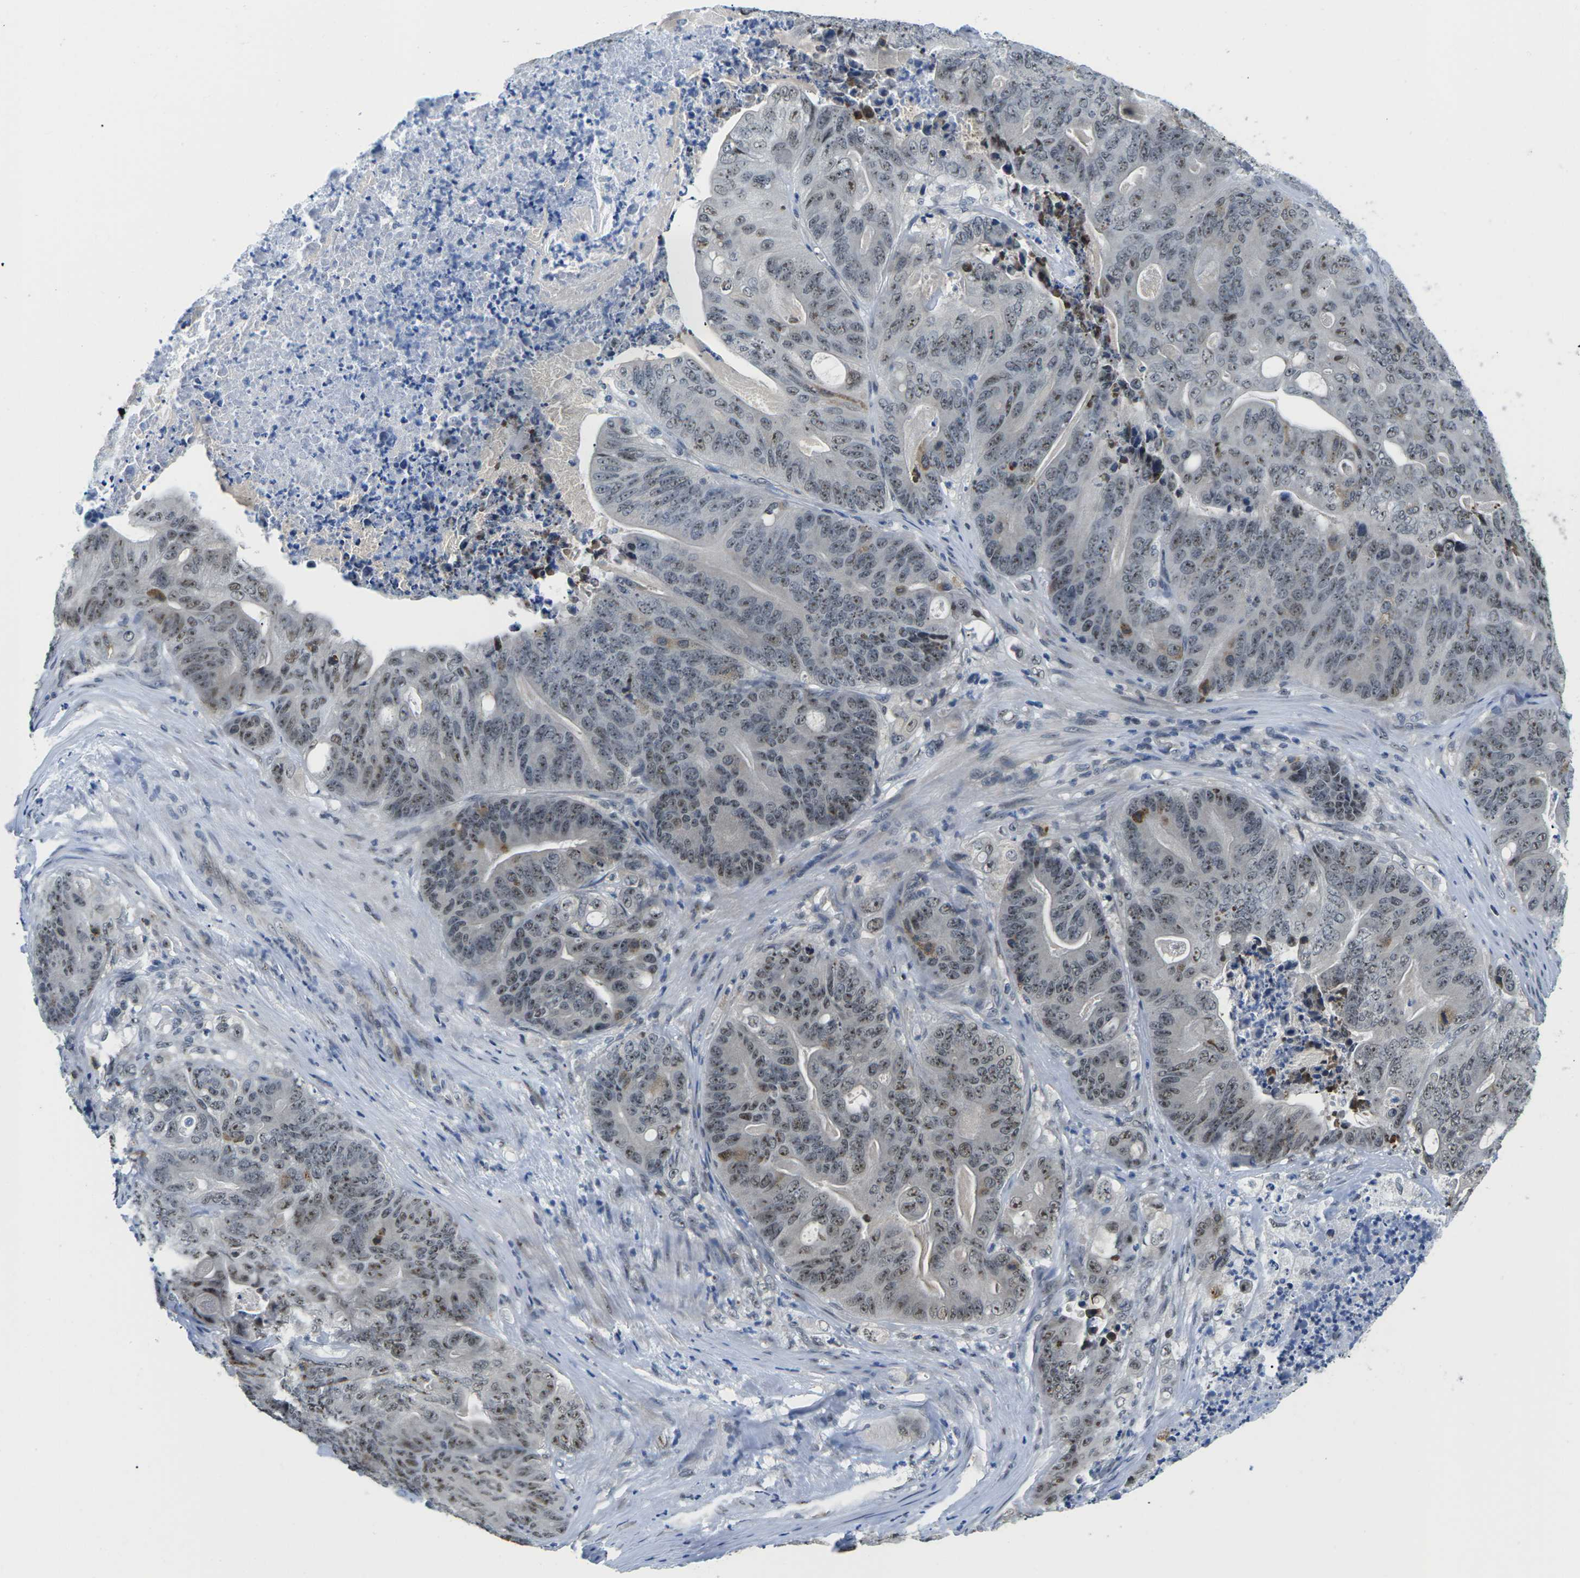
{"staining": {"intensity": "weak", "quantity": "25%-75%", "location": "nuclear"}, "tissue": "stomach cancer", "cell_type": "Tumor cells", "image_type": "cancer", "snomed": [{"axis": "morphology", "description": "Adenocarcinoma, NOS"}, {"axis": "topography", "description": "Stomach"}], "caption": "Protein expression analysis of adenocarcinoma (stomach) demonstrates weak nuclear staining in approximately 25%-75% of tumor cells.", "gene": "NSRP1", "patient": {"sex": "female", "age": 73}}